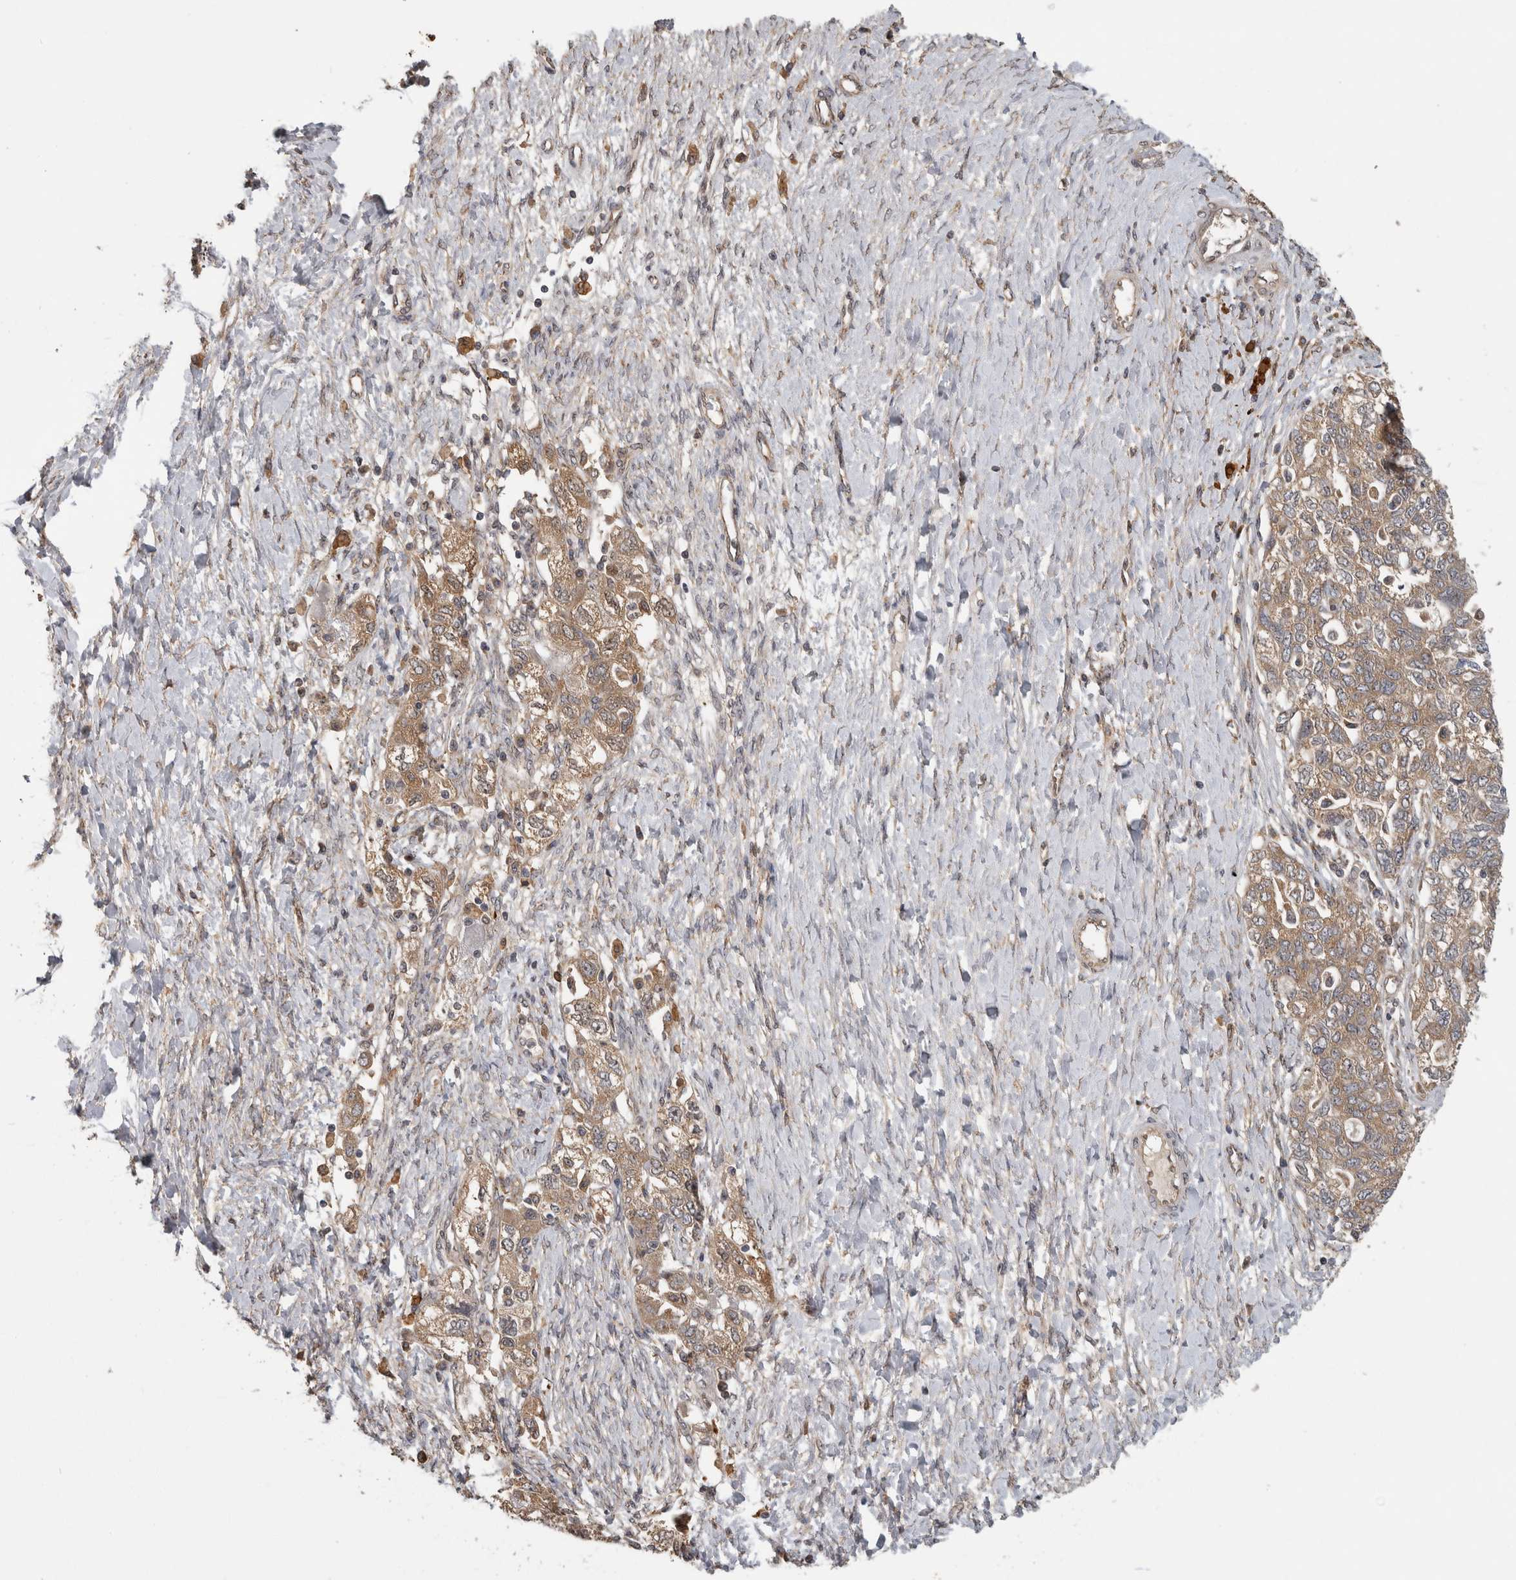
{"staining": {"intensity": "moderate", "quantity": ">75%", "location": "cytoplasmic/membranous"}, "tissue": "ovarian cancer", "cell_type": "Tumor cells", "image_type": "cancer", "snomed": [{"axis": "morphology", "description": "Carcinoma, NOS"}, {"axis": "morphology", "description": "Cystadenocarcinoma, serous, NOS"}, {"axis": "topography", "description": "Ovary"}], "caption": "Moderate cytoplasmic/membranous protein expression is present in about >75% of tumor cells in ovarian cancer.", "gene": "ATXN2", "patient": {"sex": "female", "age": 69}}